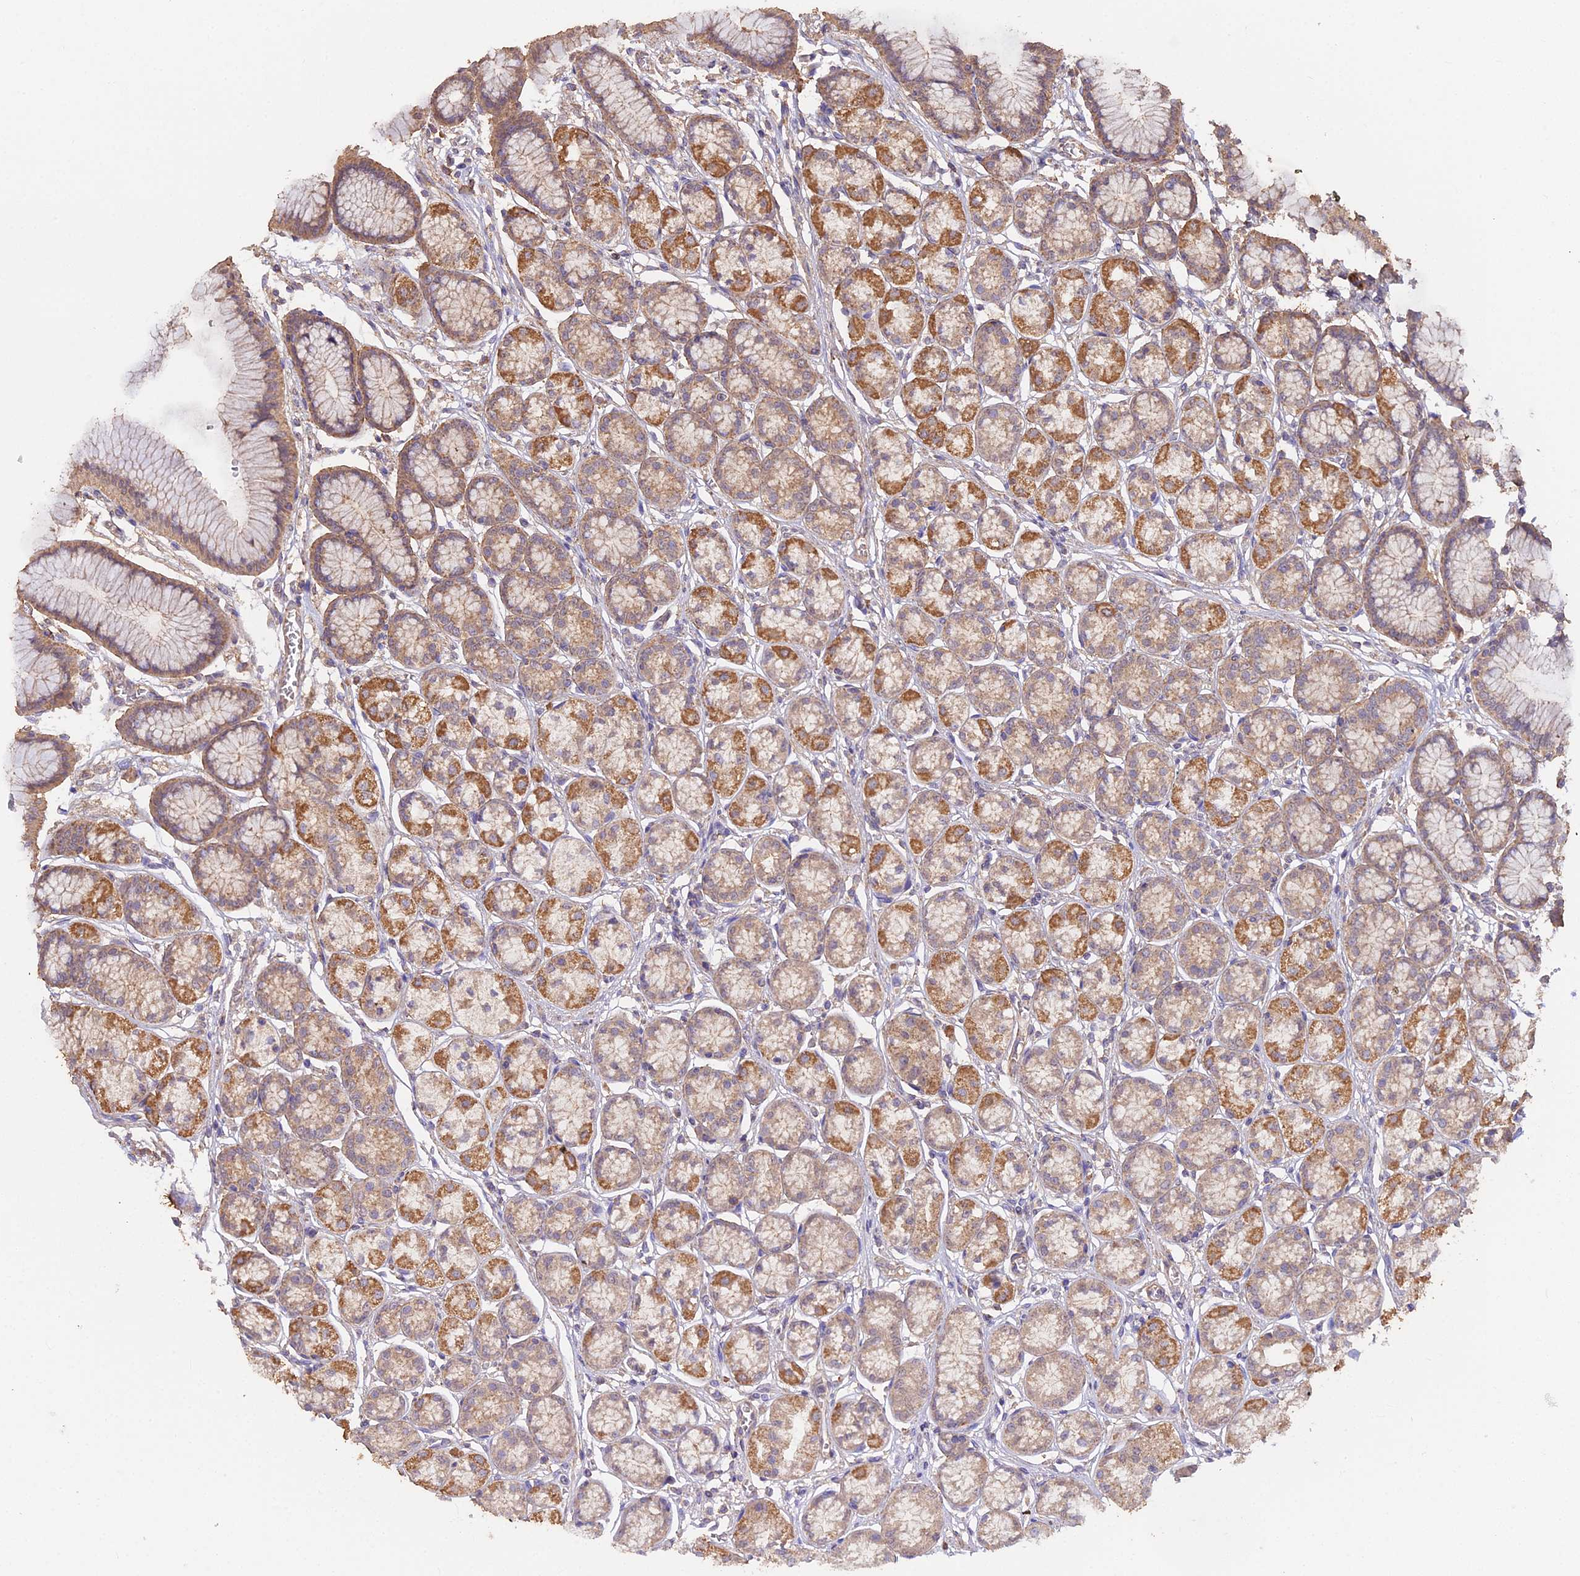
{"staining": {"intensity": "moderate", "quantity": ">75%", "location": "cytoplasmic/membranous"}, "tissue": "stomach", "cell_type": "Glandular cells", "image_type": "normal", "snomed": [{"axis": "morphology", "description": "Normal tissue, NOS"}, {"axis": "morphology", "description": "Adenocarcinoma, NOS"}, {"axis": "morphology", "description": "Adenocarcinoma, High grade"}, {"axis": "topography", "description": "Stomach, upper"}, {"axis": "topography", "description": "Stomach"}], "caption": "Immunohistochemistry image of benign human stomach stained for a protein (brown), which reveals medium levels of moderate cytoplasmic/membranous staining in approximately >75% of glandular cells.", "gene": "METTL13", "patient": {"sex": "female", "age": 65}}